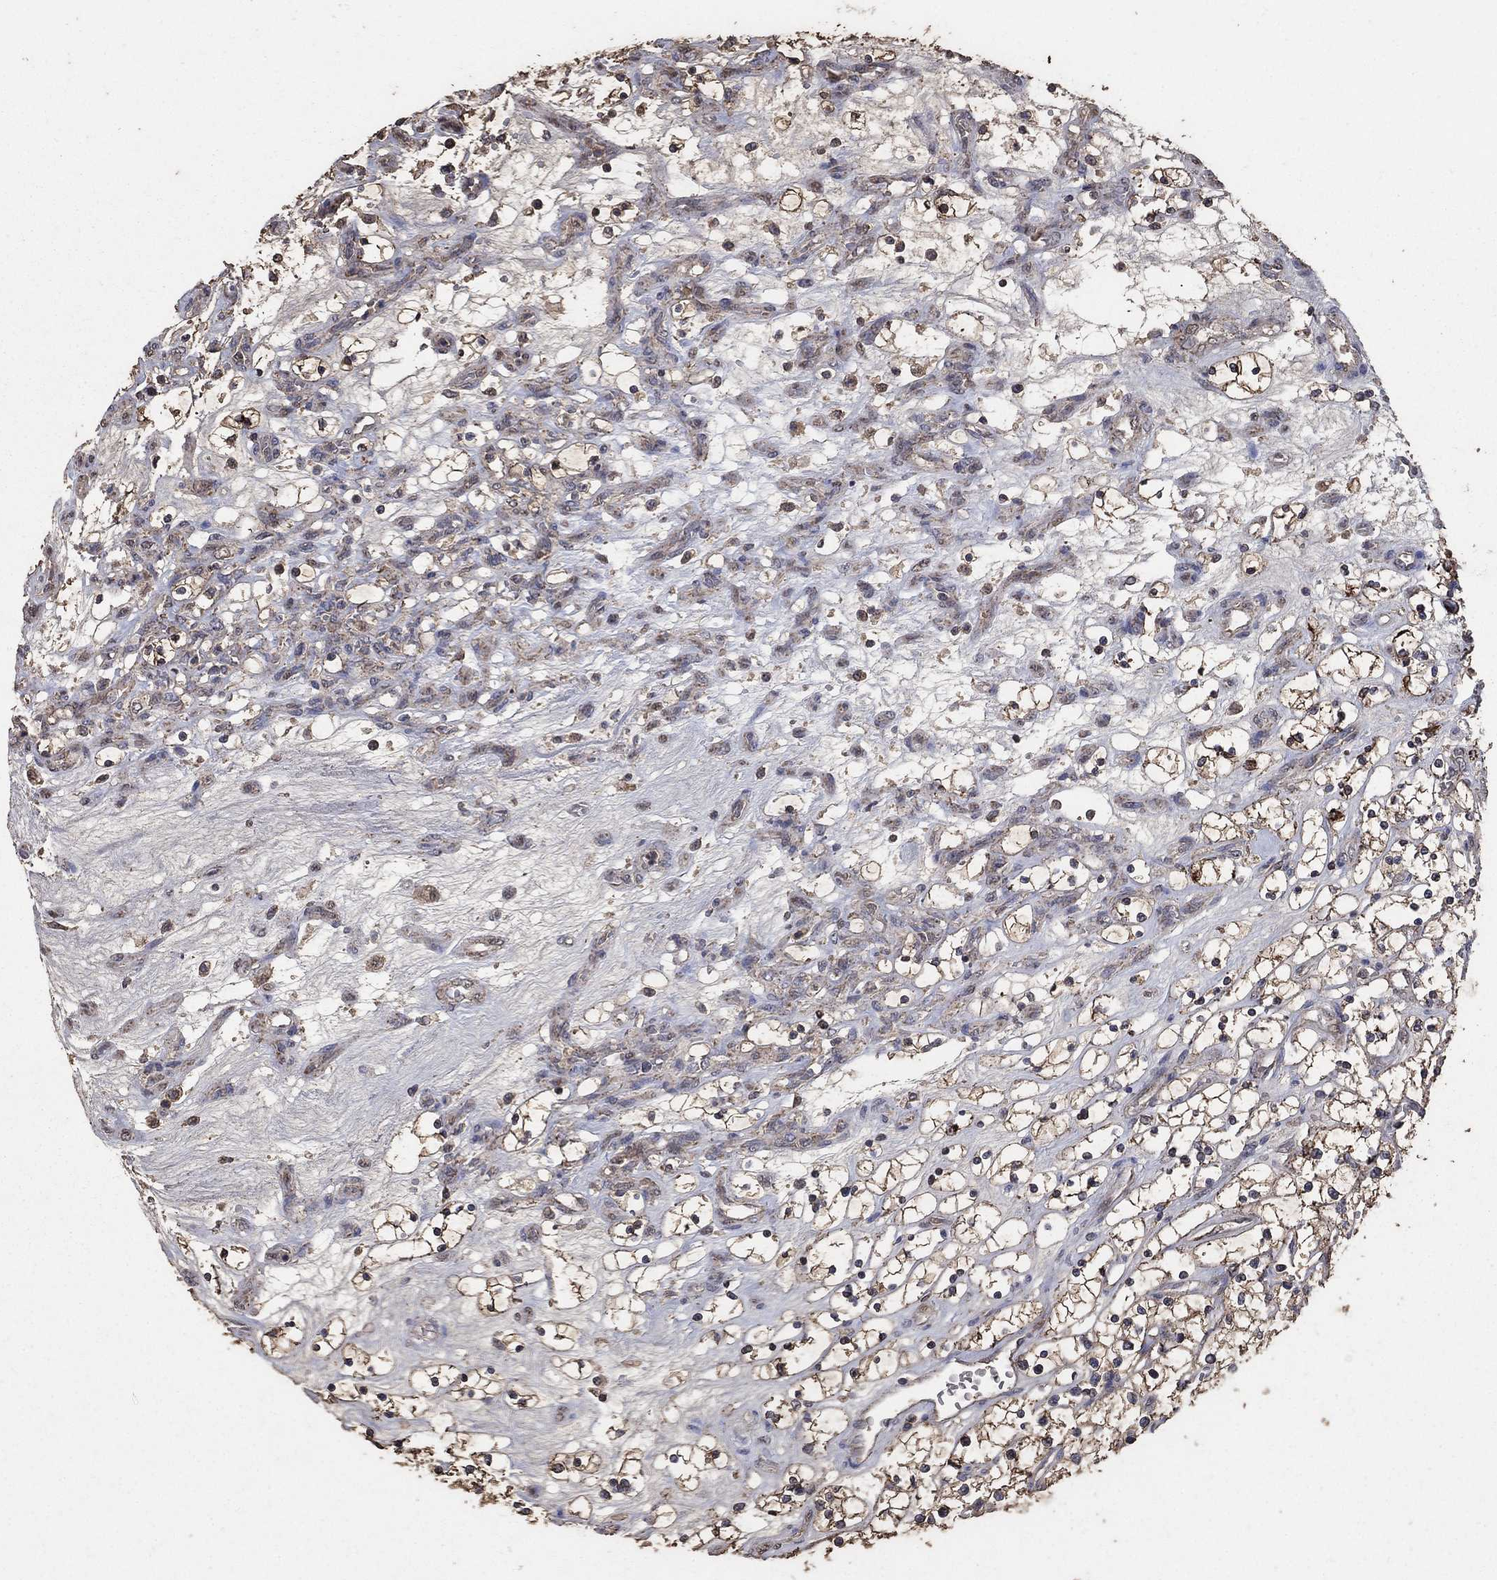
{"staining": {"intensity": "weak", "quantity": ">75%", "location": "cytoplasmic/membranous"}, "tissue": "renal cancer", "cell_type": "Tumor cells", "image_type": "cancer", "snomed": [{"axis": "morphology", "description": "Adenocarcinoma, NOS"}, {"axis": "topography", "description": "Kidney"}], "caption": "IHC of human renal cancer (adenocarcinoma) exhibits low levels of weak cytoplasmic/membranous positivity in approximately >75% of tumor cells.", "gene": "MRPS24", "patient": {"sex": "female", "age": 69}}